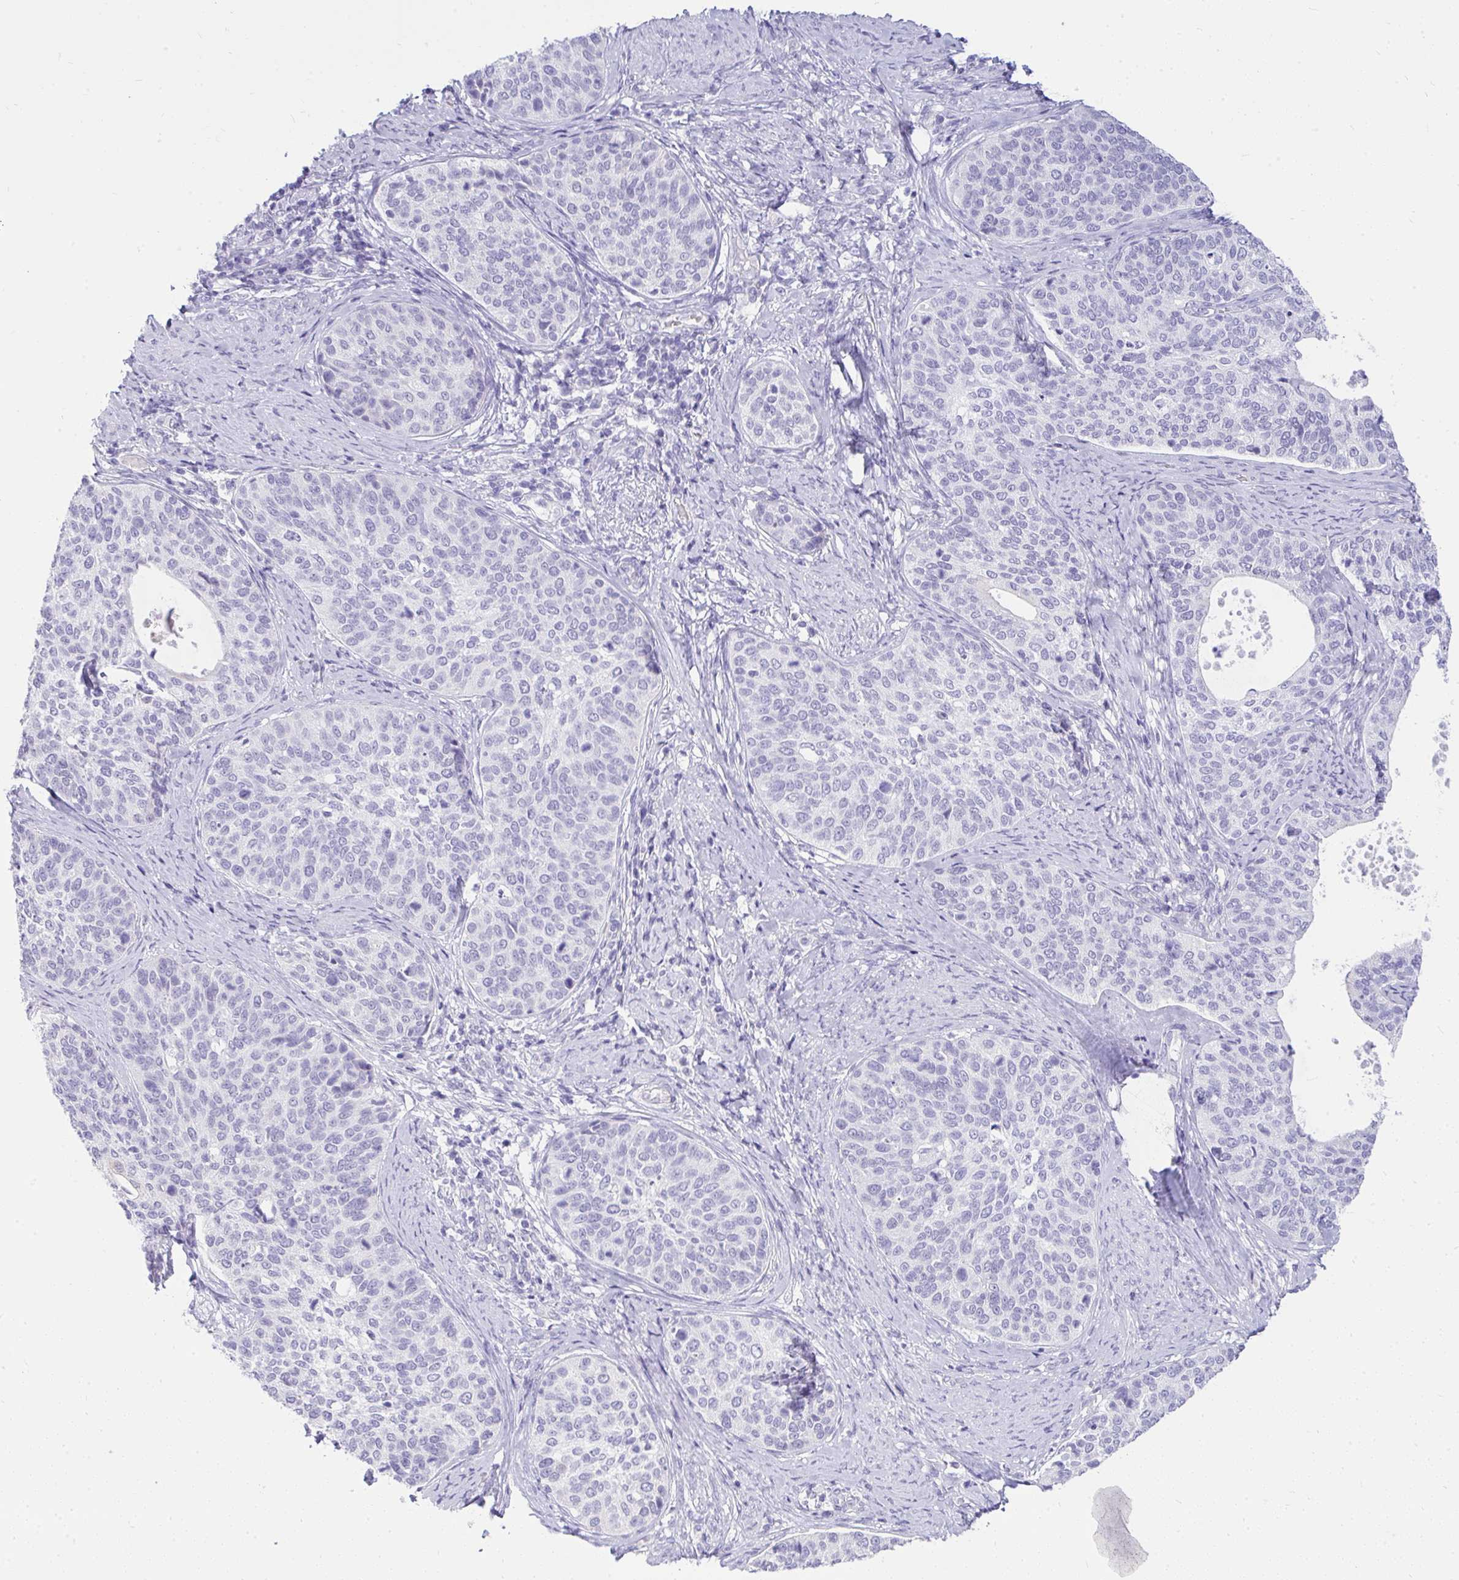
{"staining": {"intensity": "negative", "quantity": "none", "location": "none"}, "tissue": "cervical cancer", "cell_type": "Tumor cells", "image_type": "cancer", "snomed": [{"axis": "morphology", "description": "Squamous cell carcinoma, NOS"}, {"axis": "topography", "description": "Cervix"}], "caption": "Cervical cancer (squamous cell carcinoma) was stained to show a protein in brown. There is no significant staining in tumor cells. (Brightfield microscopy of DAB immunohistochemistry at high magnification).", "gene": "PRM2", "patient": {"sex": "female", "age": 69}}